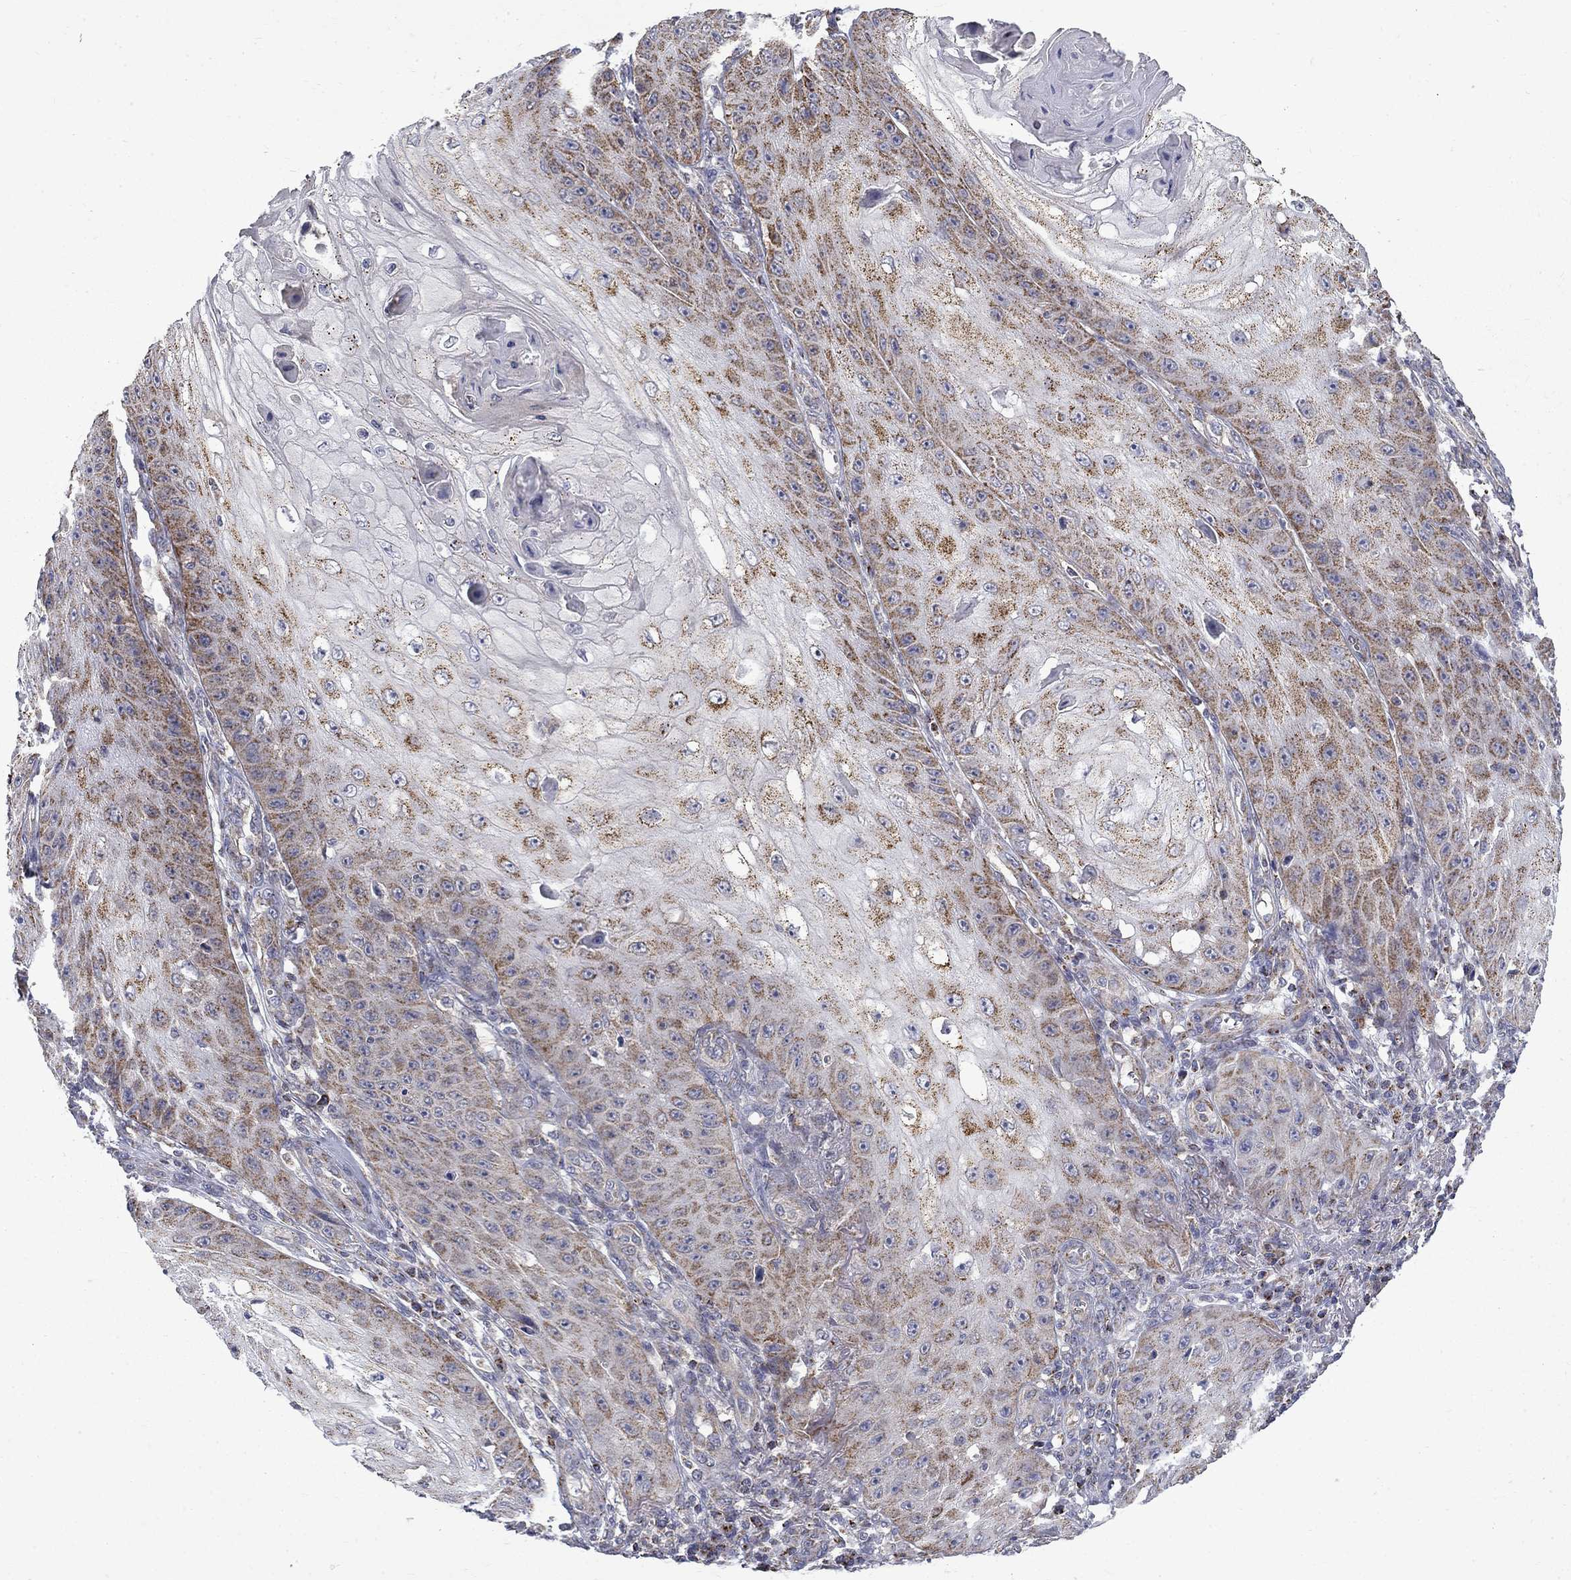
{"staining": {"intensity": "moderate", "quantity": "25%-75%", "location": "cytoplasmic/membranous"}, "tissue": "skin cancer", "cell_type": "Tumor cells", "image_type": "cancer", "snomed": [{"axis": "morphology", "description": "Squamous cell carcinoma, NOS"}, {"axis": "topography", "description": "Skin"}], "caption": "Skin cancer stained with immunohistochemistry (IHC) exhibits moderate cytoplasmic/membranous staining in approximately 25%-75% of tumor cells.", "gene": "PCBP3", "patient": {"sex": "male", "age": 70}}